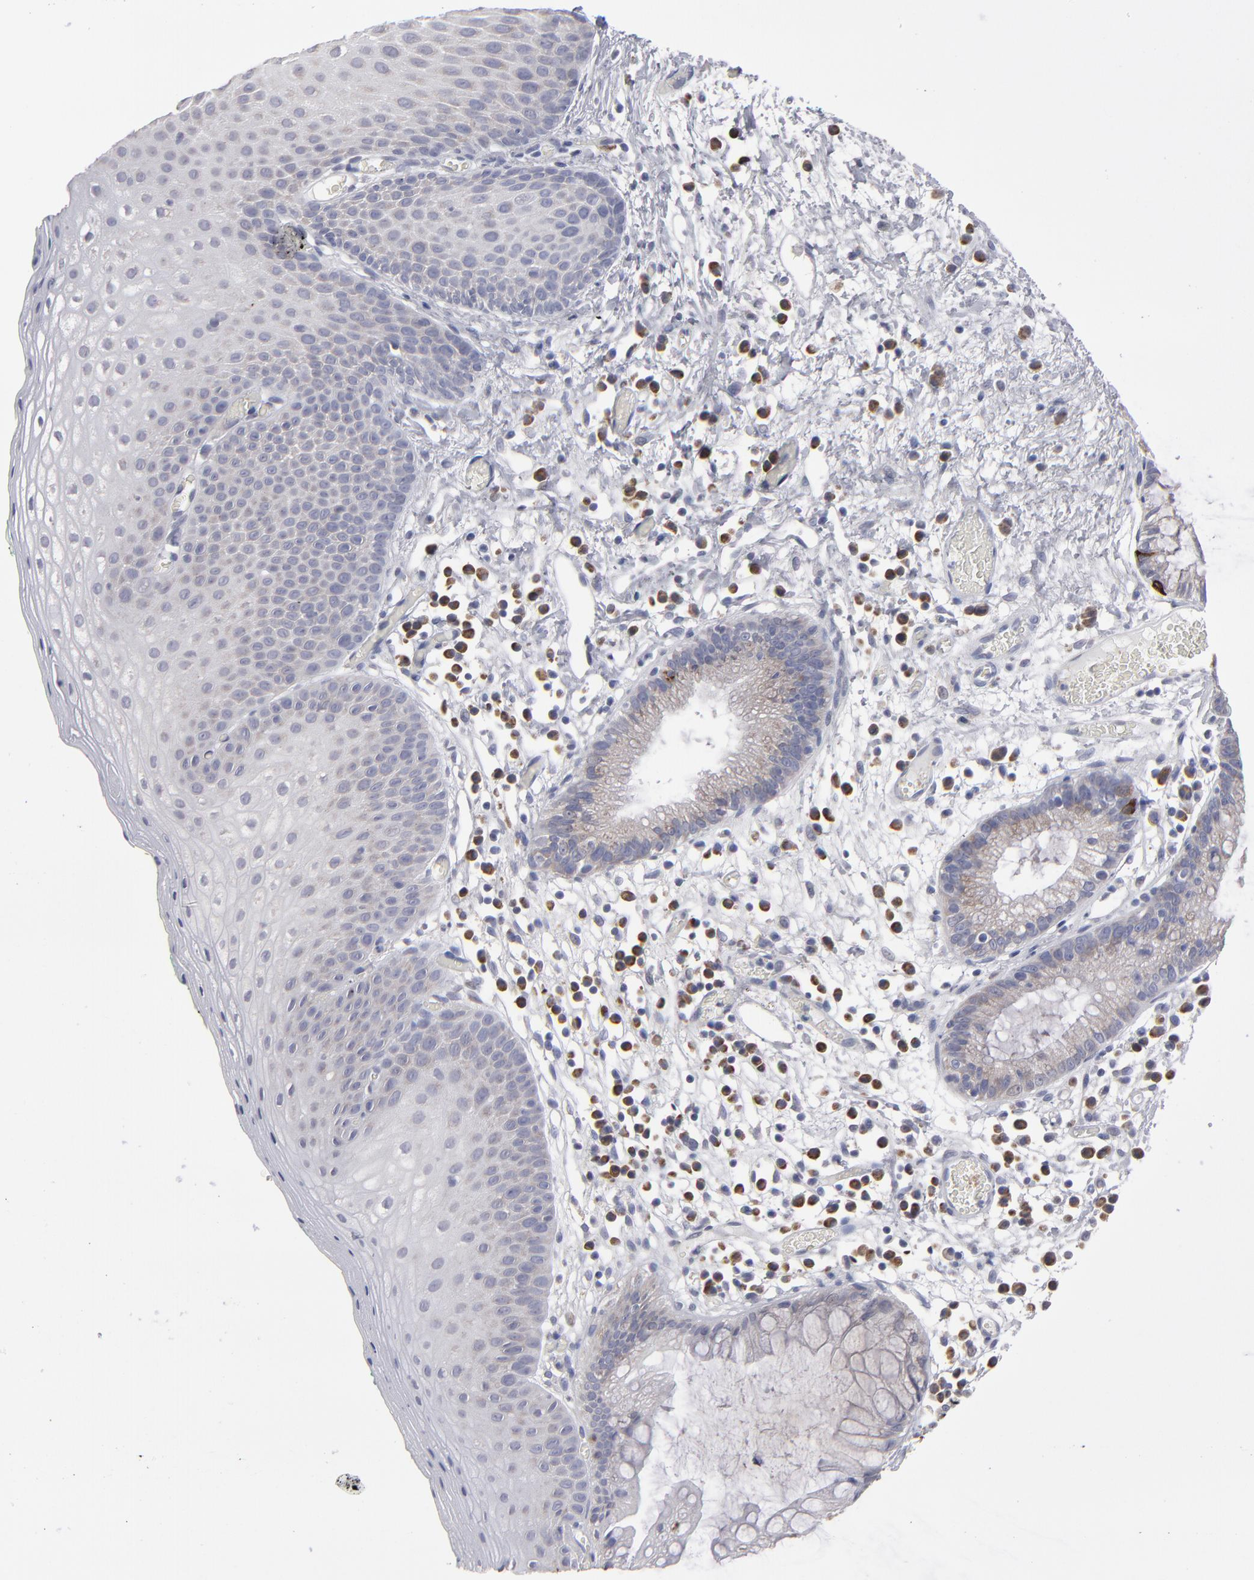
{"staining": {"intensity": "weak", "quantity": "<25%", "location": "cytoplasmic/membranous"}, "tissue": "skin", "cell_type": "Epidermal cells", "image_type": "normal", "snomed": [{"axis": "morphology", "description": "Normal tissue, NOS"}, {"axis": "morphology", "description": "Hemorrhoids"}, {"axis": "morphology", "description": "Inflammation, NOS"}, {"axis": "topography", "description": "Anal"}], "caption": "The immunohistochemistry histopathology image has no significant expression in epidermal cells of skin. (Stains: DAB immunohistochemistry (IHC) with hematoxylin counter stain, Microscopy: brightfield microscopy at high magnification).", "gene": "CCDC80", "patient": {"sex": "male", "age": 60}}